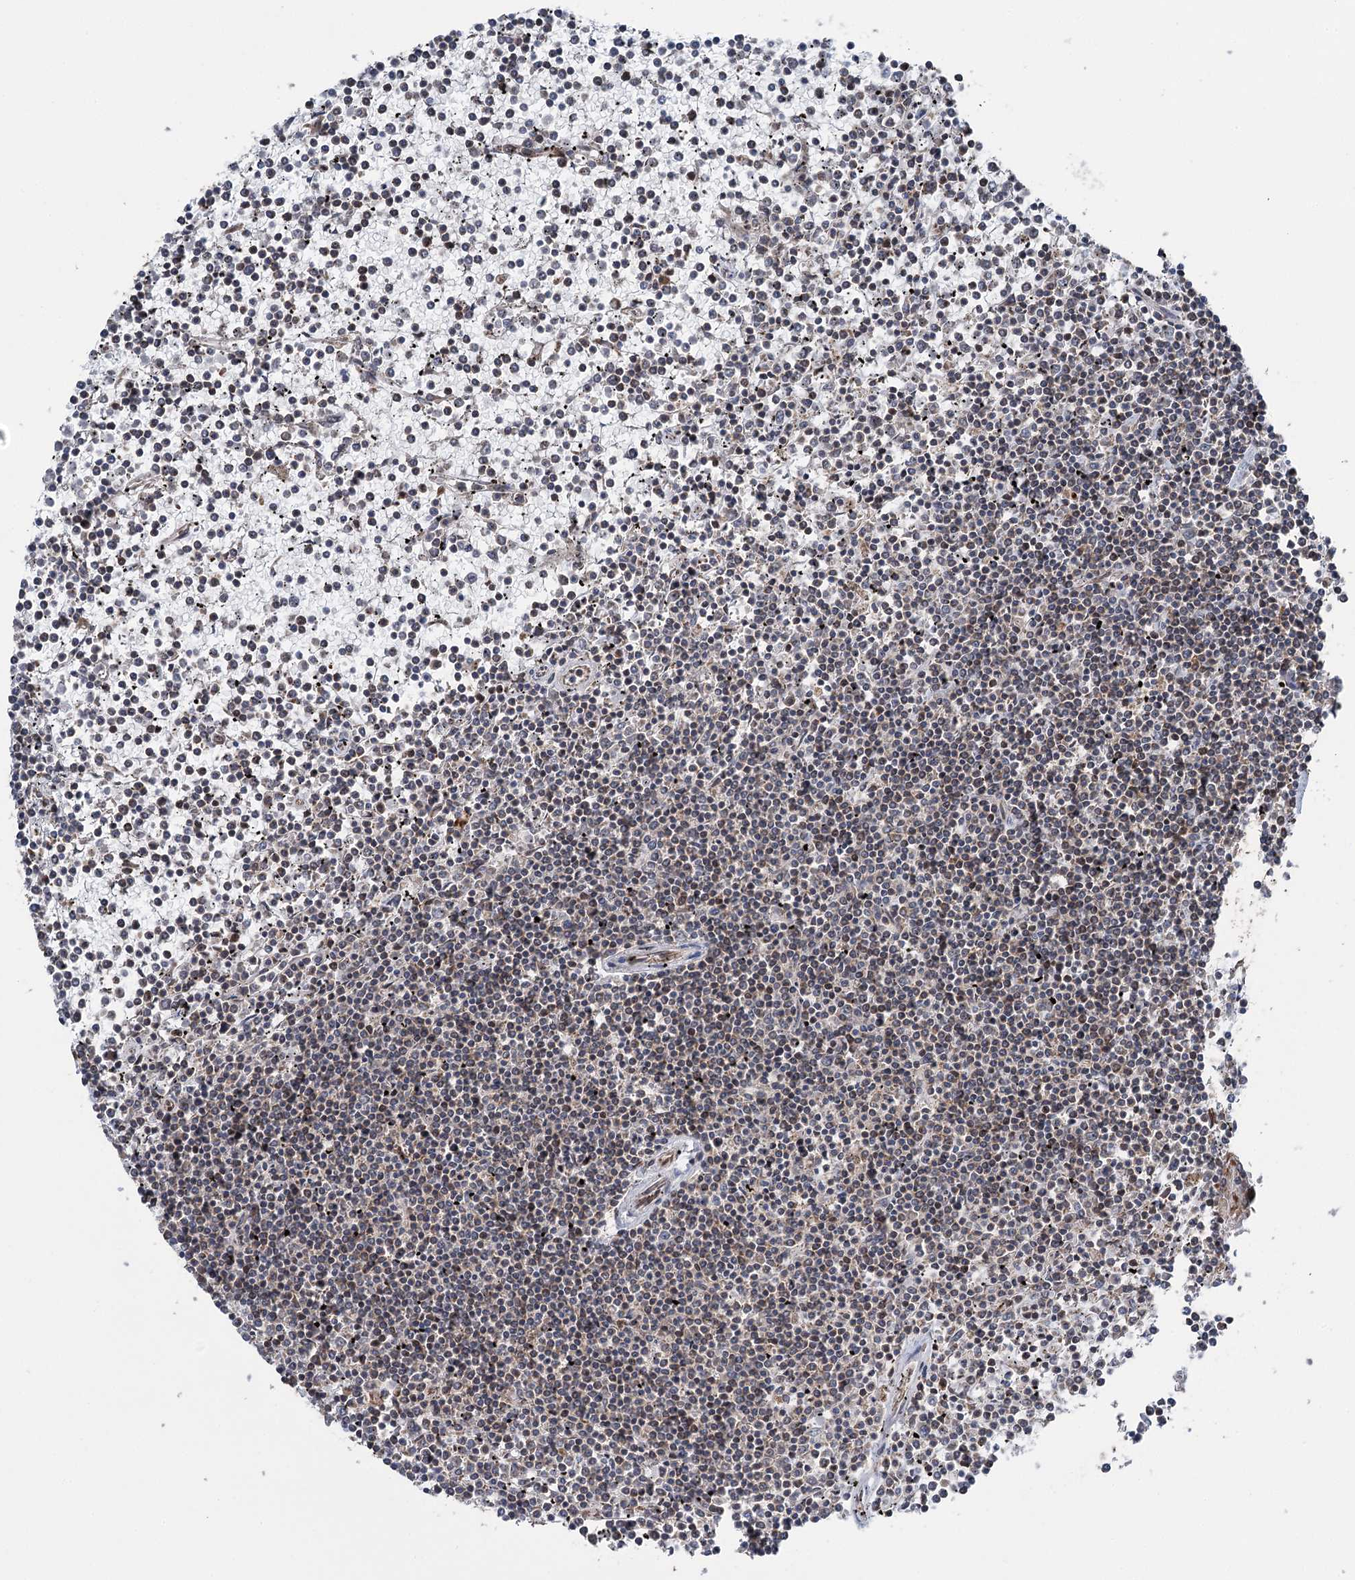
{"staining": {"intensity": "negative", "quantity": "none", "location": "none"}, "tissue": "lymphoma", "cell_type": "Tumor cells", "image_type": "cancer", "snomed": [{"axis": "morphology", "description": "Malignant lymphoma, non-Hodgkin's type, Low grade"}, {"axis": "topography", "description": "Spleen"}], "caption": "A high-resolution photomicrograph shows immunohistochemistry (IHC) staining of lymphoma, which reveals no significant positivity in tumor cells.", "gene": "STEEP1", "patient": {"sex": "female", "age": 19}}